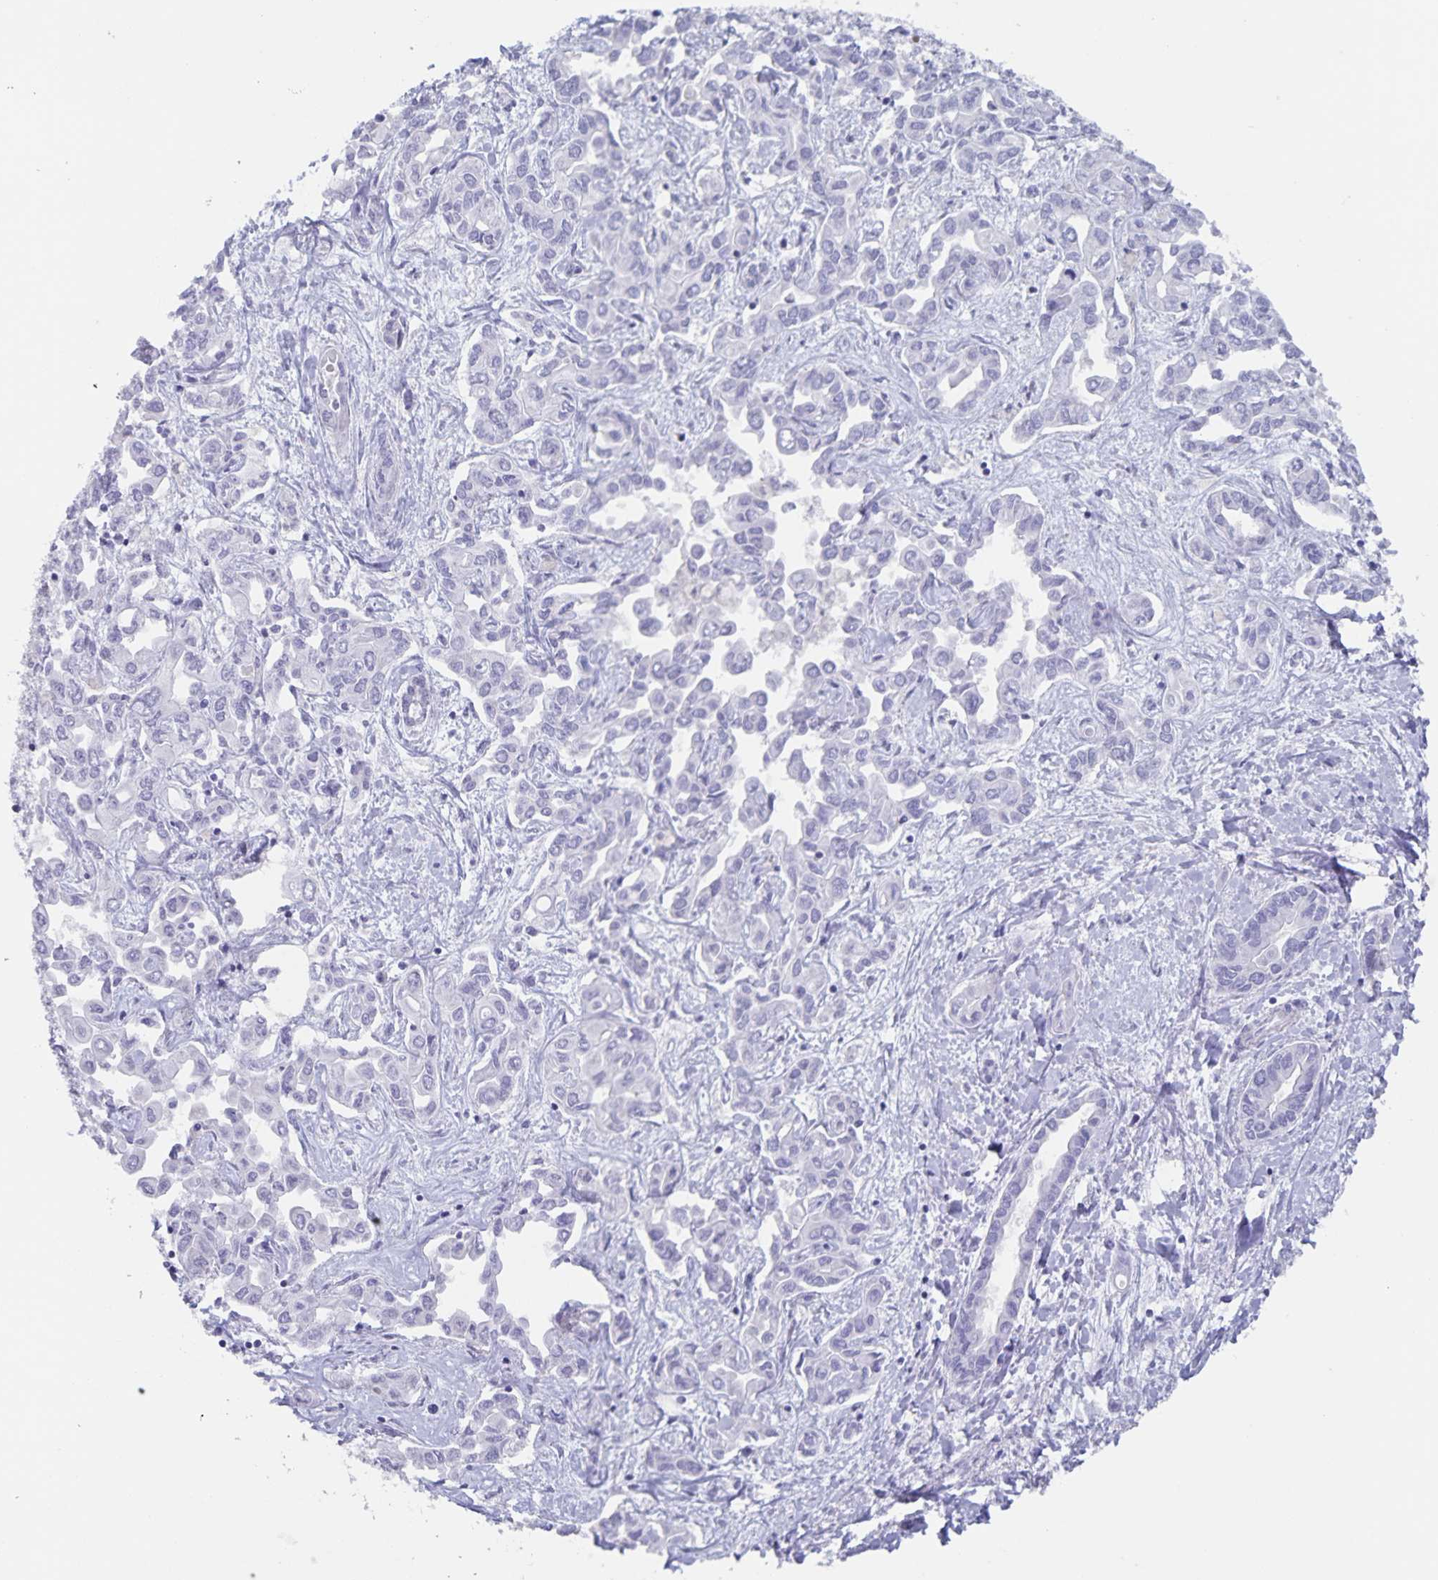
{"staining": {"intensity": "negative", "quantity": "none", "location": "none"}, "tissue": "liver cancer", "cell_type": "Tumor cells", "image_type": "cancer", "snomed": [{"axis": "morphology", "description": "Cholangiocarcinoma"}, {"axis": "topography", "description": "Liver"}], "caption": "Protein analysis of liver cholangiocarcinoma displays no significant staining in tumor cells. (DAB (3,3'-diaminobenzidine) immunohistochemistry, high magnification).", "gene": "AQP4", "patient": {"sex": "female", "age": 64}}